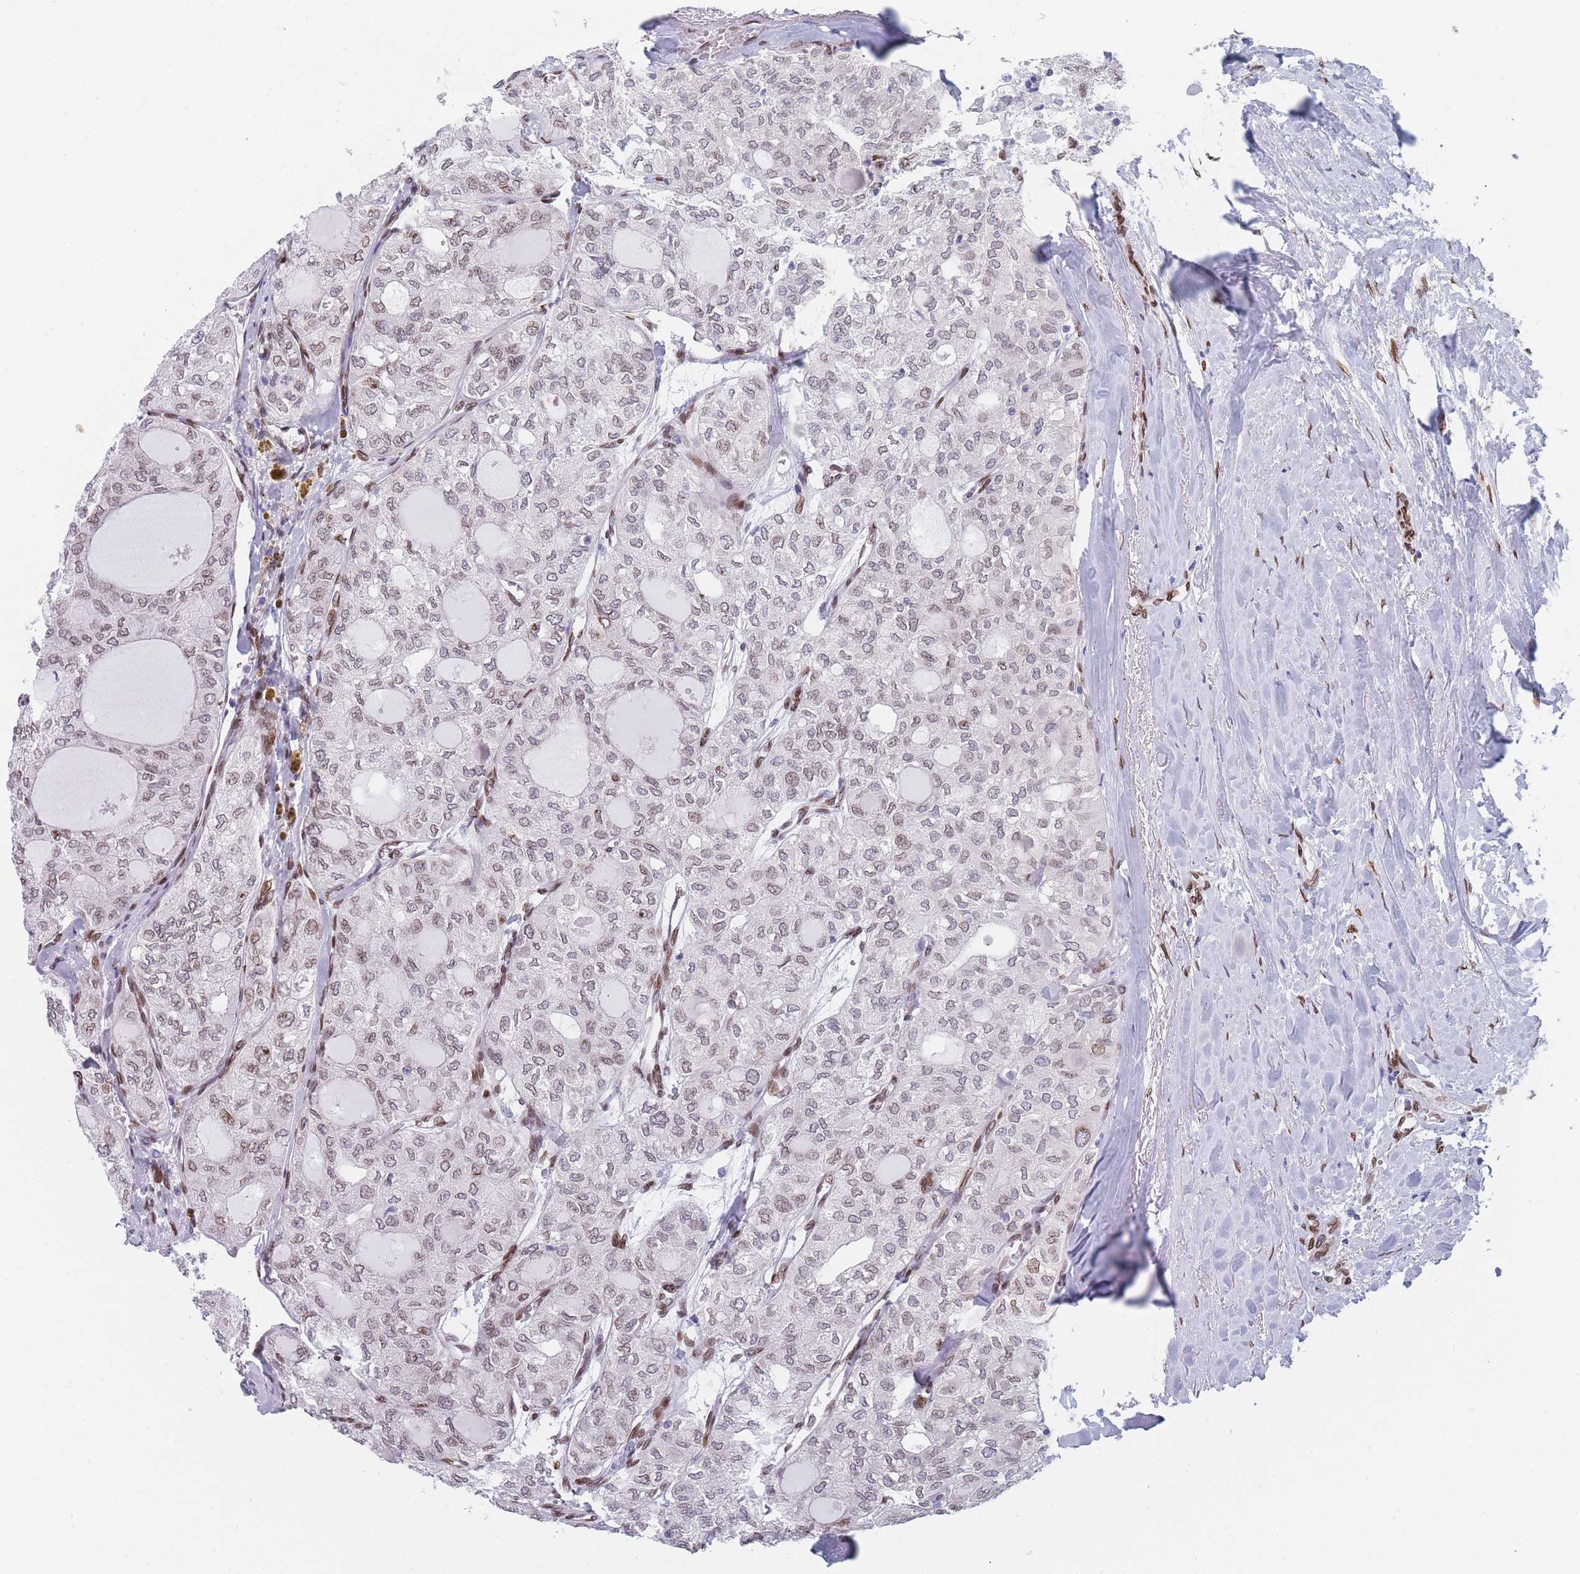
{"staining": {"intensity": "weak", "quantity": "<25%", "location": "cytoplasmic/membranous,nuclear"}, "tissue": "thyroid cancer", "cell_type": "Tumor cells", "image_type": "cancer", "snomed": [{"axis": "morphology", "description": "Follicular adenoma carcinoma, NOS"}, {"axis": "topography", "description": "Thyroid gland"}], "caption": "Protein analysis of thyroid cancer exhibits no significant positivity in tumor cells. (Stains: DAB immunohistochemistry with hematoxylin counter stain, Microscopy: brightfield microscopy at high magnification).", "gene": "ZBTB1", "patient": {"sex": "male", "age": 75}}